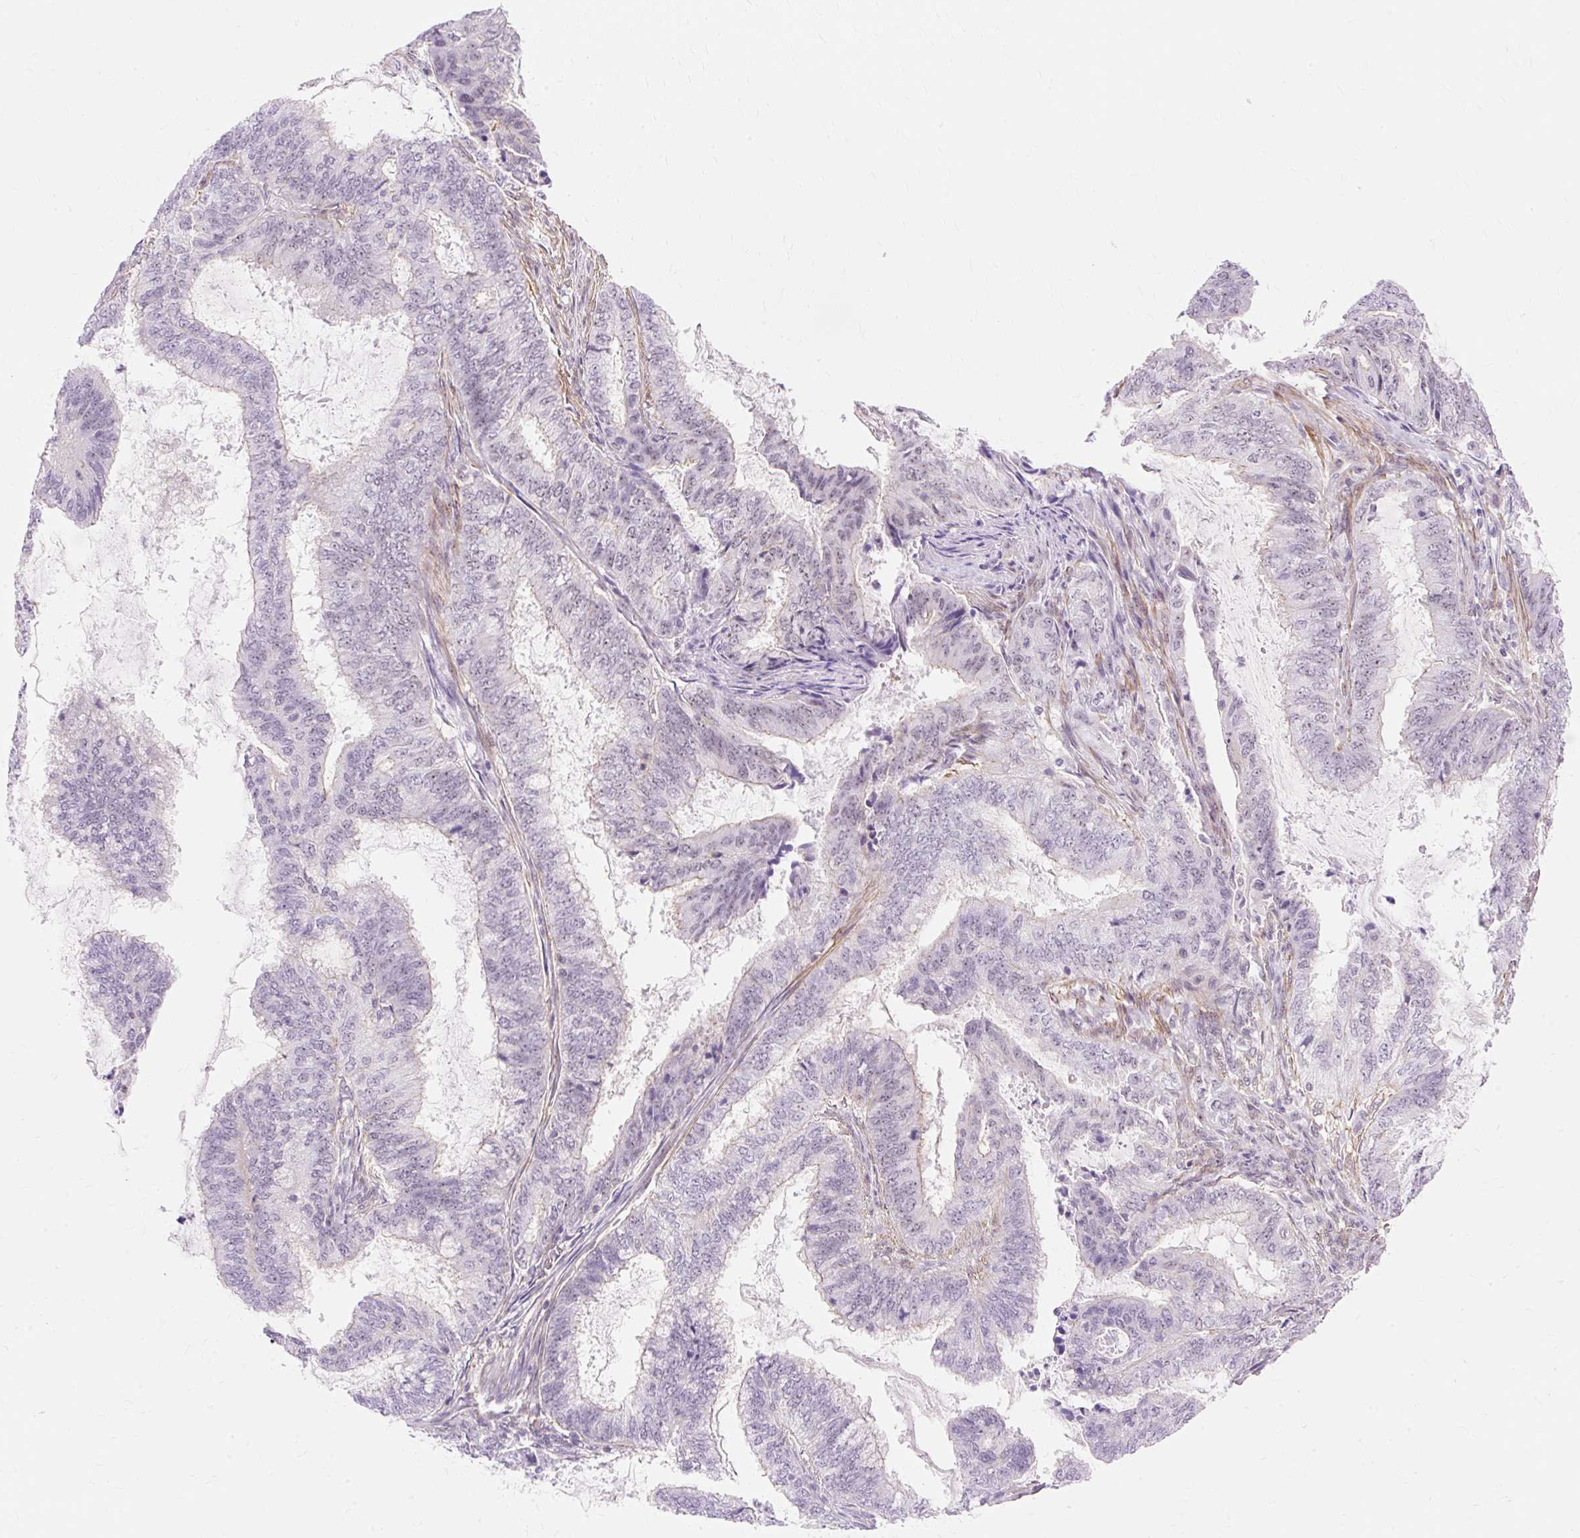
{"staining": {"intensity": "weak", "quantity": "<25%", "location": "nuclear"}, "tissue": "endometrial cancer", "cell_type": "Tumor cells", "image_type": "cancer", "snomed": [{"axis": "morphology", "description": "Adenocarcinoma, NOS"}, {"axis": "topography", "description": "Endometrium"}], "caption": "Immunohistochemistry (IHC) histopathology image of neoplastic tissue: human adenocarcinoma (endometrial) stained with DAB demonstrates no significant protein staining in tumor cells. The staining was performed using DAB (3,3'-diaminobenzidine) to visualize the protein expression in brown, while the nuclei were stained in blue with hematoxylin (Magnification: 20x).", "gene": "OBP2A", "patient": {"sex": "female", "age": 51}}